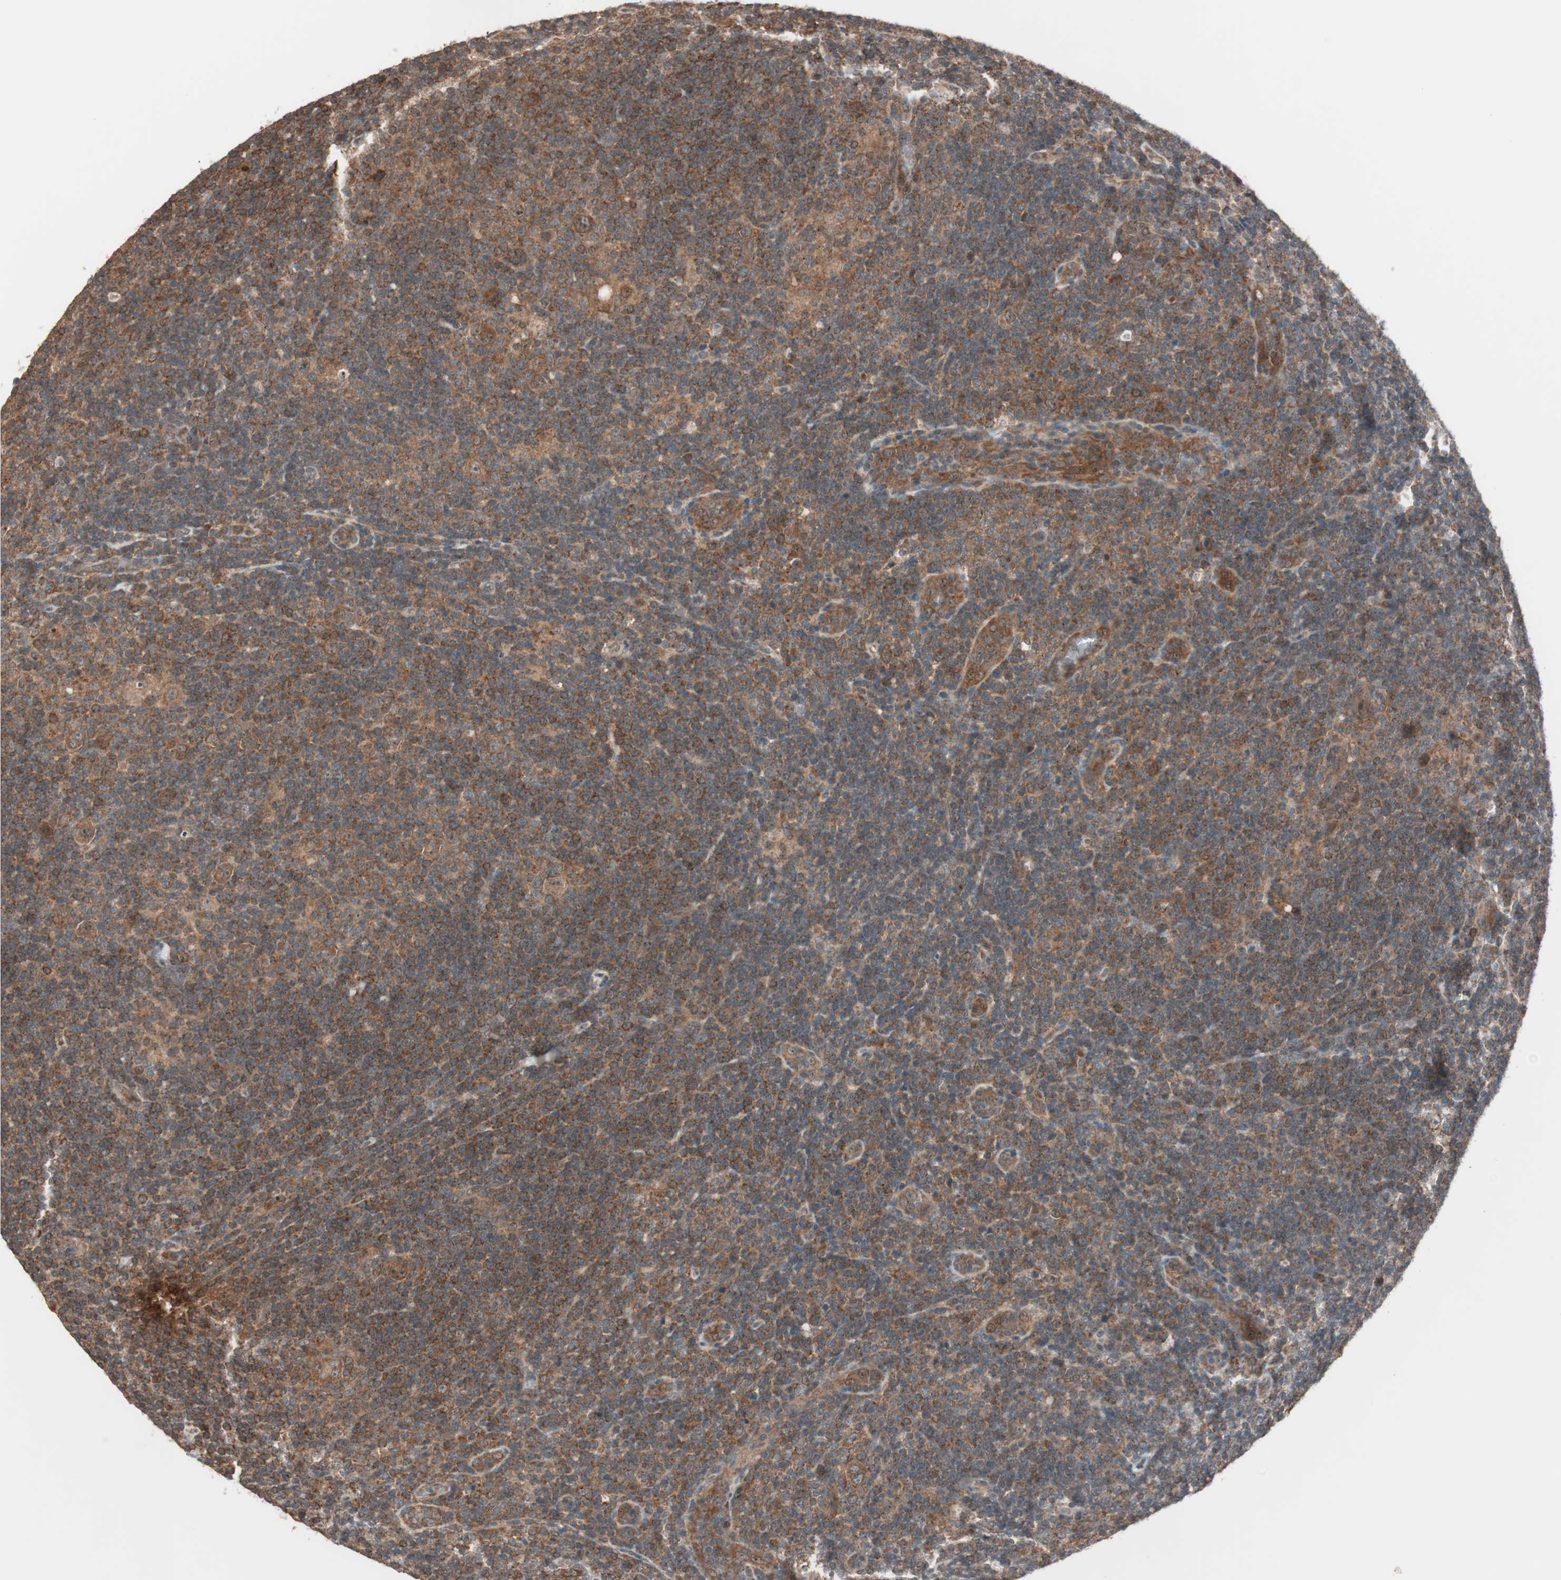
{"staining": {"intensity": "moderate", "quantity": ">75%", "location": "cytoplasmic/membranous"}, "tissue": "lymphoma", "cell_type": "Tumor cells", "image_type": "cancer", "snomed": [{"axis": "morphology", "description": "Hodgkin's disease, NOS"}, {"axis": "topography", "description": "Lymph node"}], "caption": "Tumor cells reveal medium levels of moderate cytoplasmic/membranous positivity in approximately >75% of cells in Hodgkin's disease. The staining is performed using DAB brown chromogen to label protein expression. The nuclei are counter-stained blue using hematoxylin.", "gene": "FBXO5", "patient": {"sex": "female", "age": 57}}